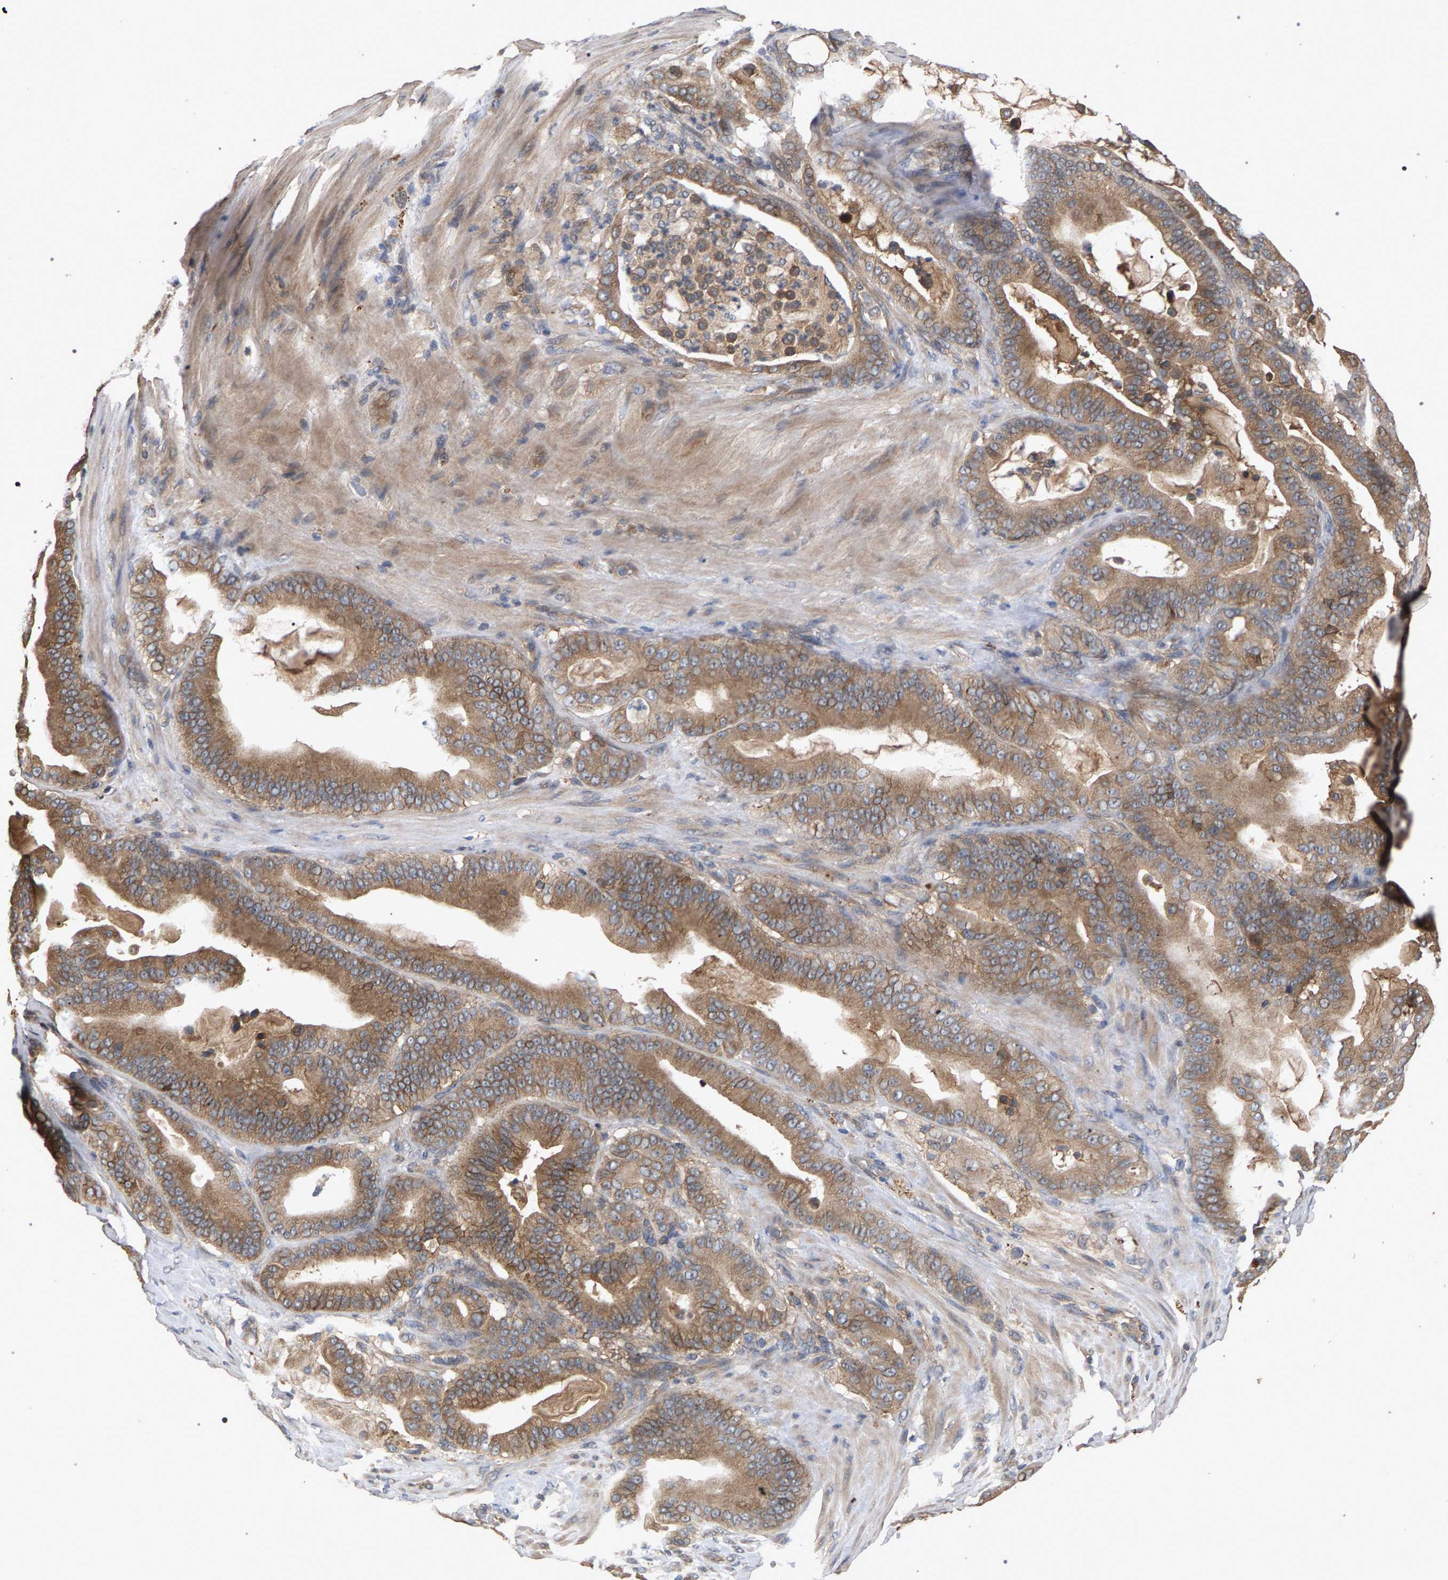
{"staining": {"intensity": "moderate", "quantity": ">75%", "location": "cytoplasmic/membranous"}, "tissue": "pancreatic cancer", "cell_type": "Tumor cells", "image_type": "cancer", "snomed": [{"axis": "morphology", "description": "Adenocarcinoma, NOS"}, {"axis": "topography", "description": "Pancreas"}], "caption": "IHC (DAB (3,3'-diaminobenzidine)) staining of human pancreatic cancer displays moderate cytoplasmic/membranous protein expression in approximately >75% of tumor cells.", "gene": "SLC4A4", "patient": {"sex": "male", "age": 63}}